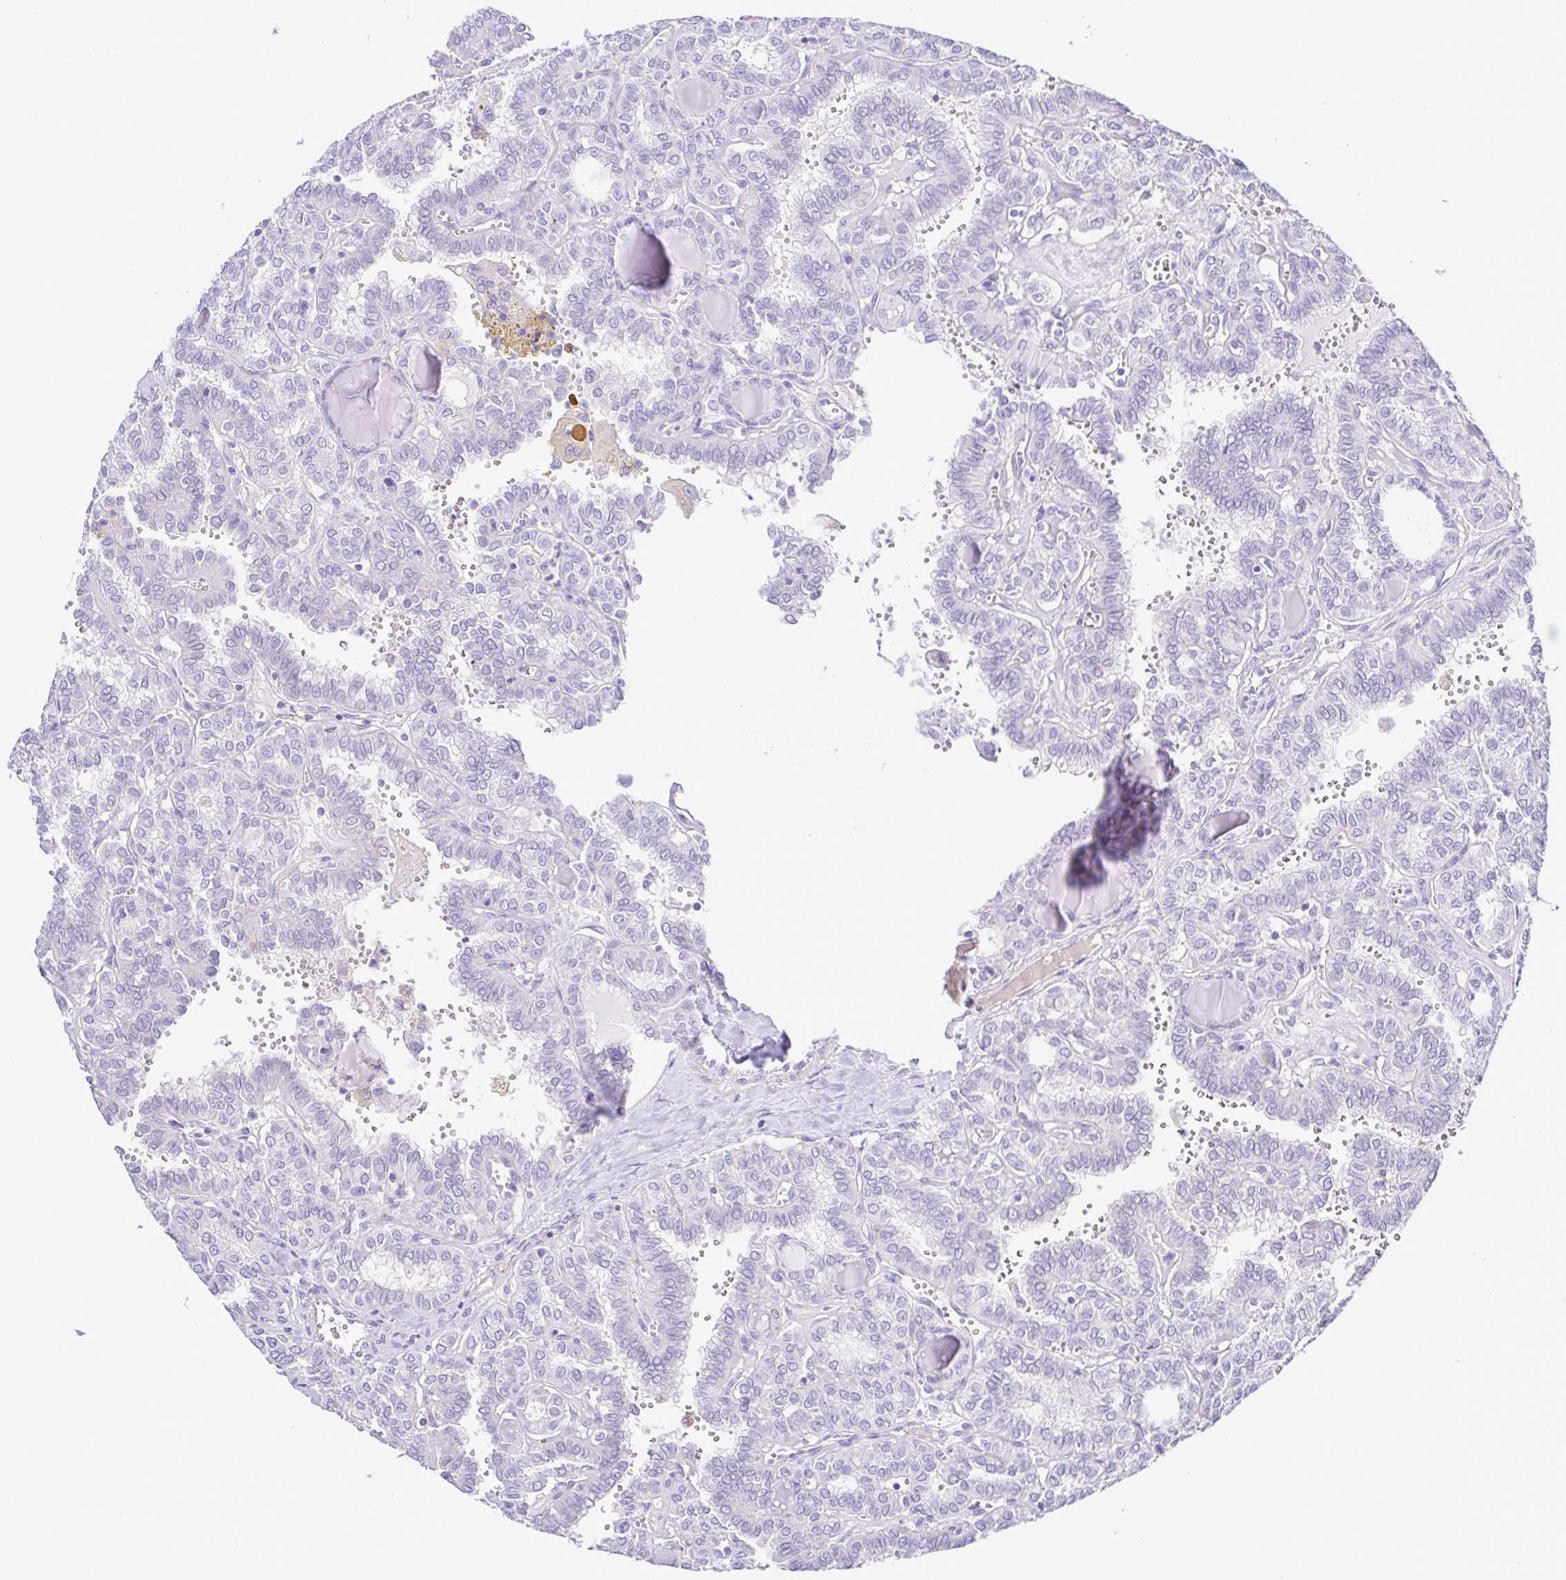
{"staining": {"intensity": "negative", "quantity": "none", "location": "none"}, "tissue": "thyroid cancer", "cell_type": "Tumor cells", "image_type": "cancer", "snomed": [{"axis": "morphology", "description": "Papillary adenocarcinoma, NOS"}, {"axis": "topography", "description": "Thyroid gland"}], "caption": "Thyroid cancer stained for a protein using IHC exhibits no staining tumor cells.", "gene": "GABBR2", "patient": {"sex": "female", "age": 41}}